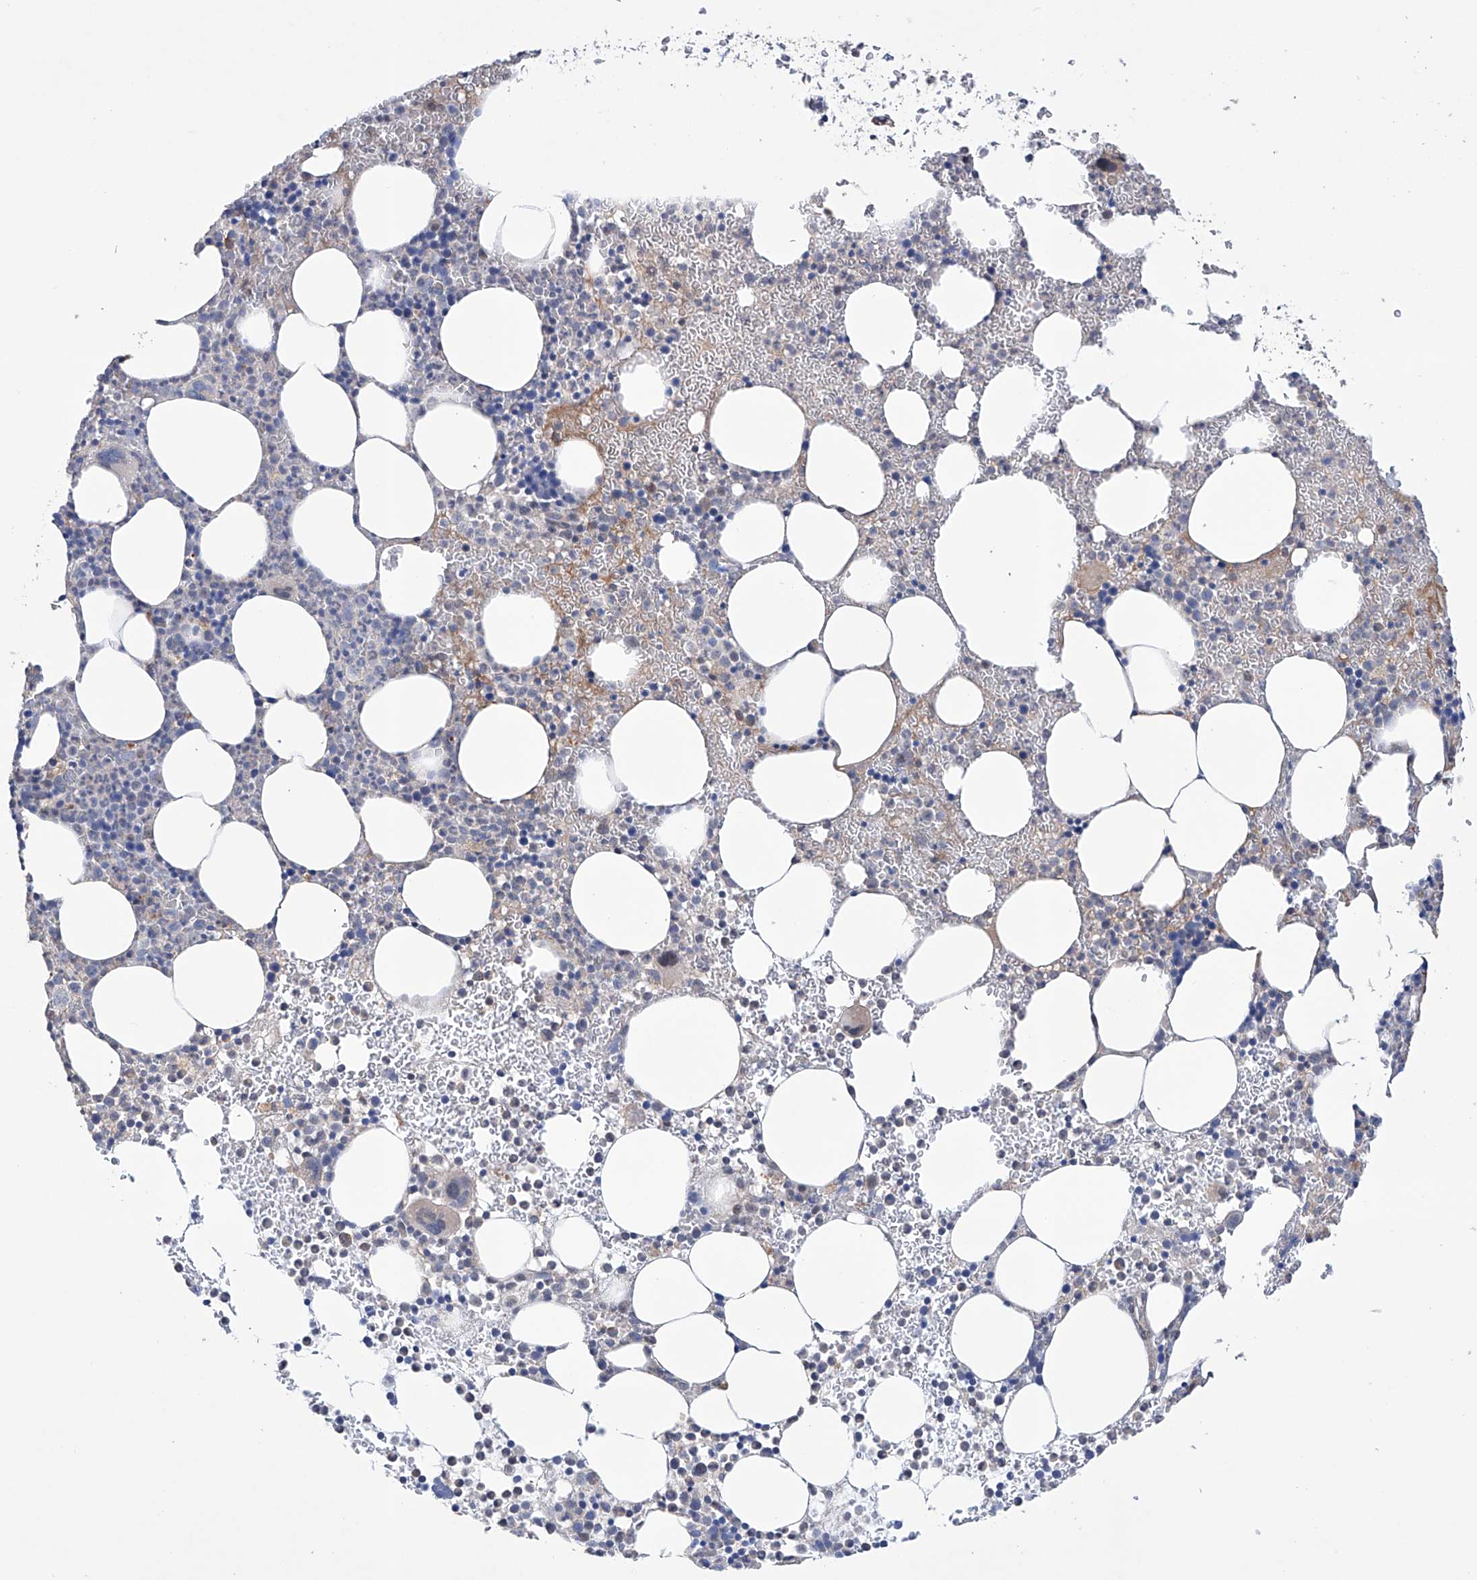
{"staining": {"intensity": "negative", "quantity": "none", "location": "none"}, "tissue": "bone marrow", "cell_type": "Hematopoietic cells", "image_type": "normal", "snomed": [{"axis": "morphology", "description": "Normal tissue, NOS"}, {"axis": "topography", "description": "Bone marrow"}], "caption": "A high-resolution photomicrograph shows immunohistochemistry staining of normal bone marrow, which reveals no significant positivity in hematopoietic cells.", "gene": "AFG1L", "patient": {"sex": "female", "age": 78}}